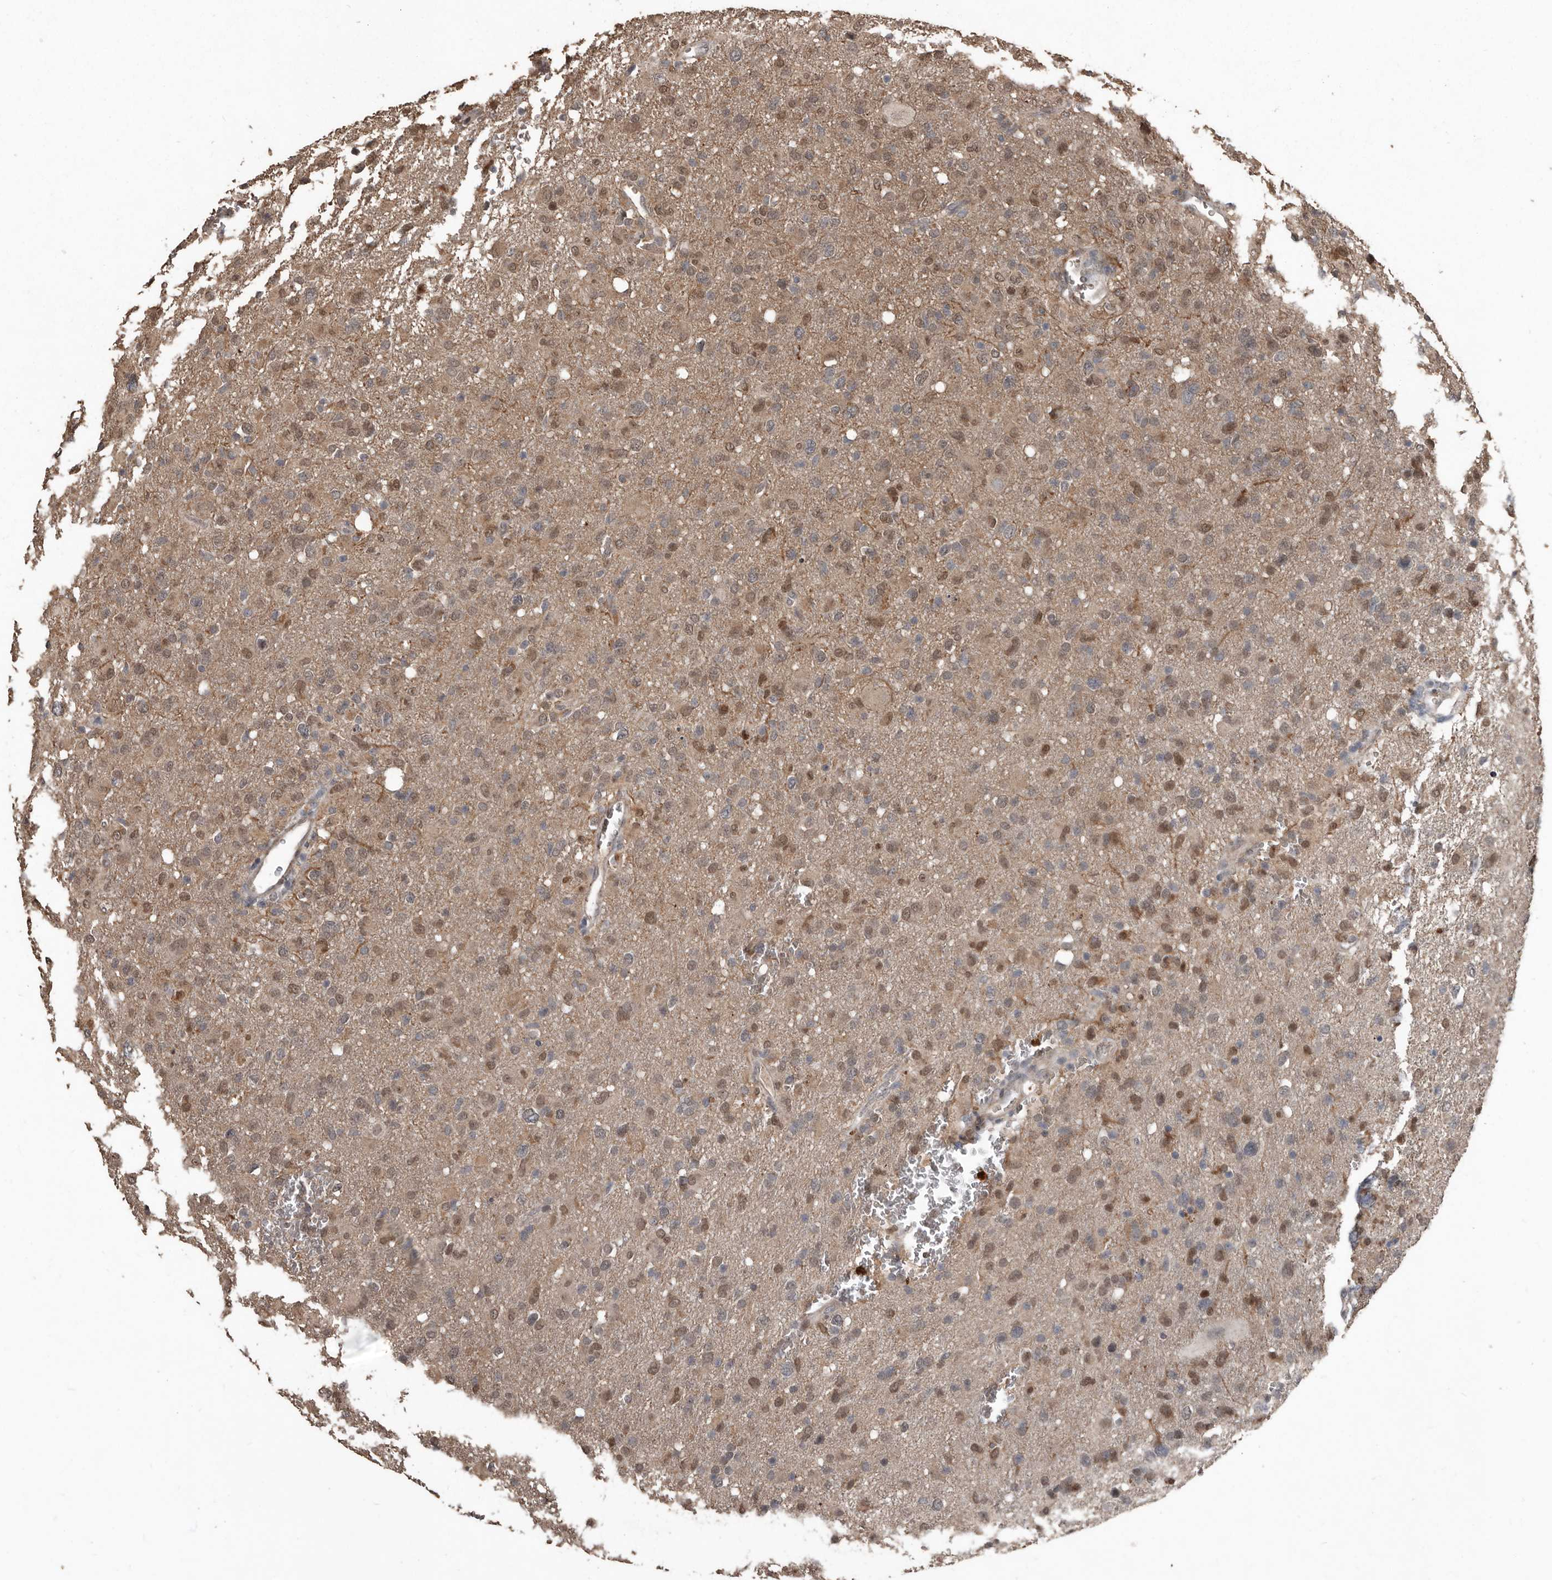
{"staining": {"intensity": "moderate", "quantity": "25%-75%", "location": "cytoplasmic/membranous,nuclear"}, "tissue": "glioma", "cell_type": "Tumor cells", "image_type": "cancer", "snomed": [{"axis": "morphology", "description": "Glioma, malignant, High grade"}, {"axis": "topography", "description": "Brain"}], "caption": "This is an image of immunohistochemistry staining of high-grade glioma (malignant), which shows moderate expression in the cytoplasmic/membranous and nuclear of tumor cells.", "gene": "FSBP", "patient": {"sex": "female", "age": 57}}